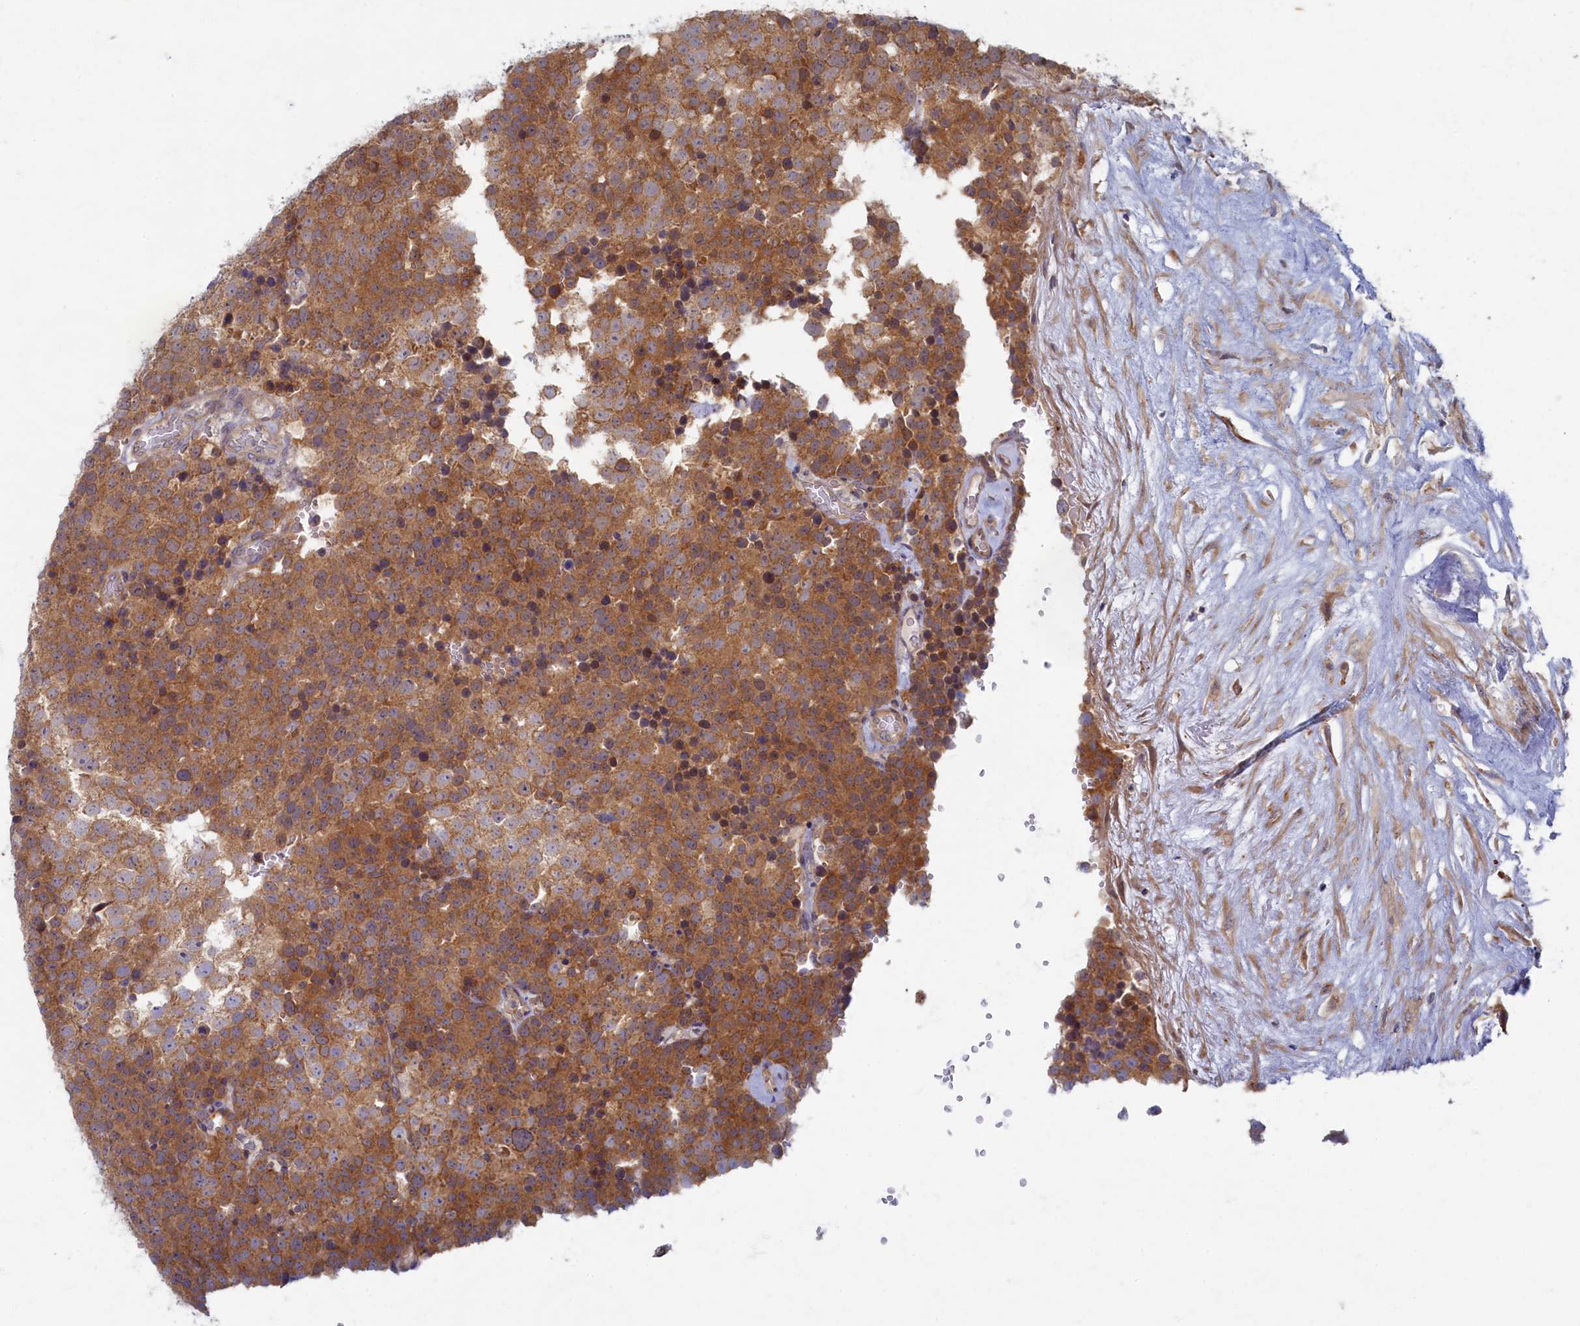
{"staining": {"intensity": "moderate", "quantity": ">75%", "location": "cytoplasmic/membranous"}, "tissue": "testis cancer", "cell_type": "Tumor cells", "image_type": "cancer", "snomed": [{"axis": "morphology", "description": "Seminoma, NOS"}, {"axis": "topography", "description": "Testis"}], "caption": "Protein staining demonstrates moderate cytoplasmic/membranous staining in about >75% of tumor cells in testis seminoma.", "gene": "WDR59", "patient": {"sex": "male", "age": 71}}